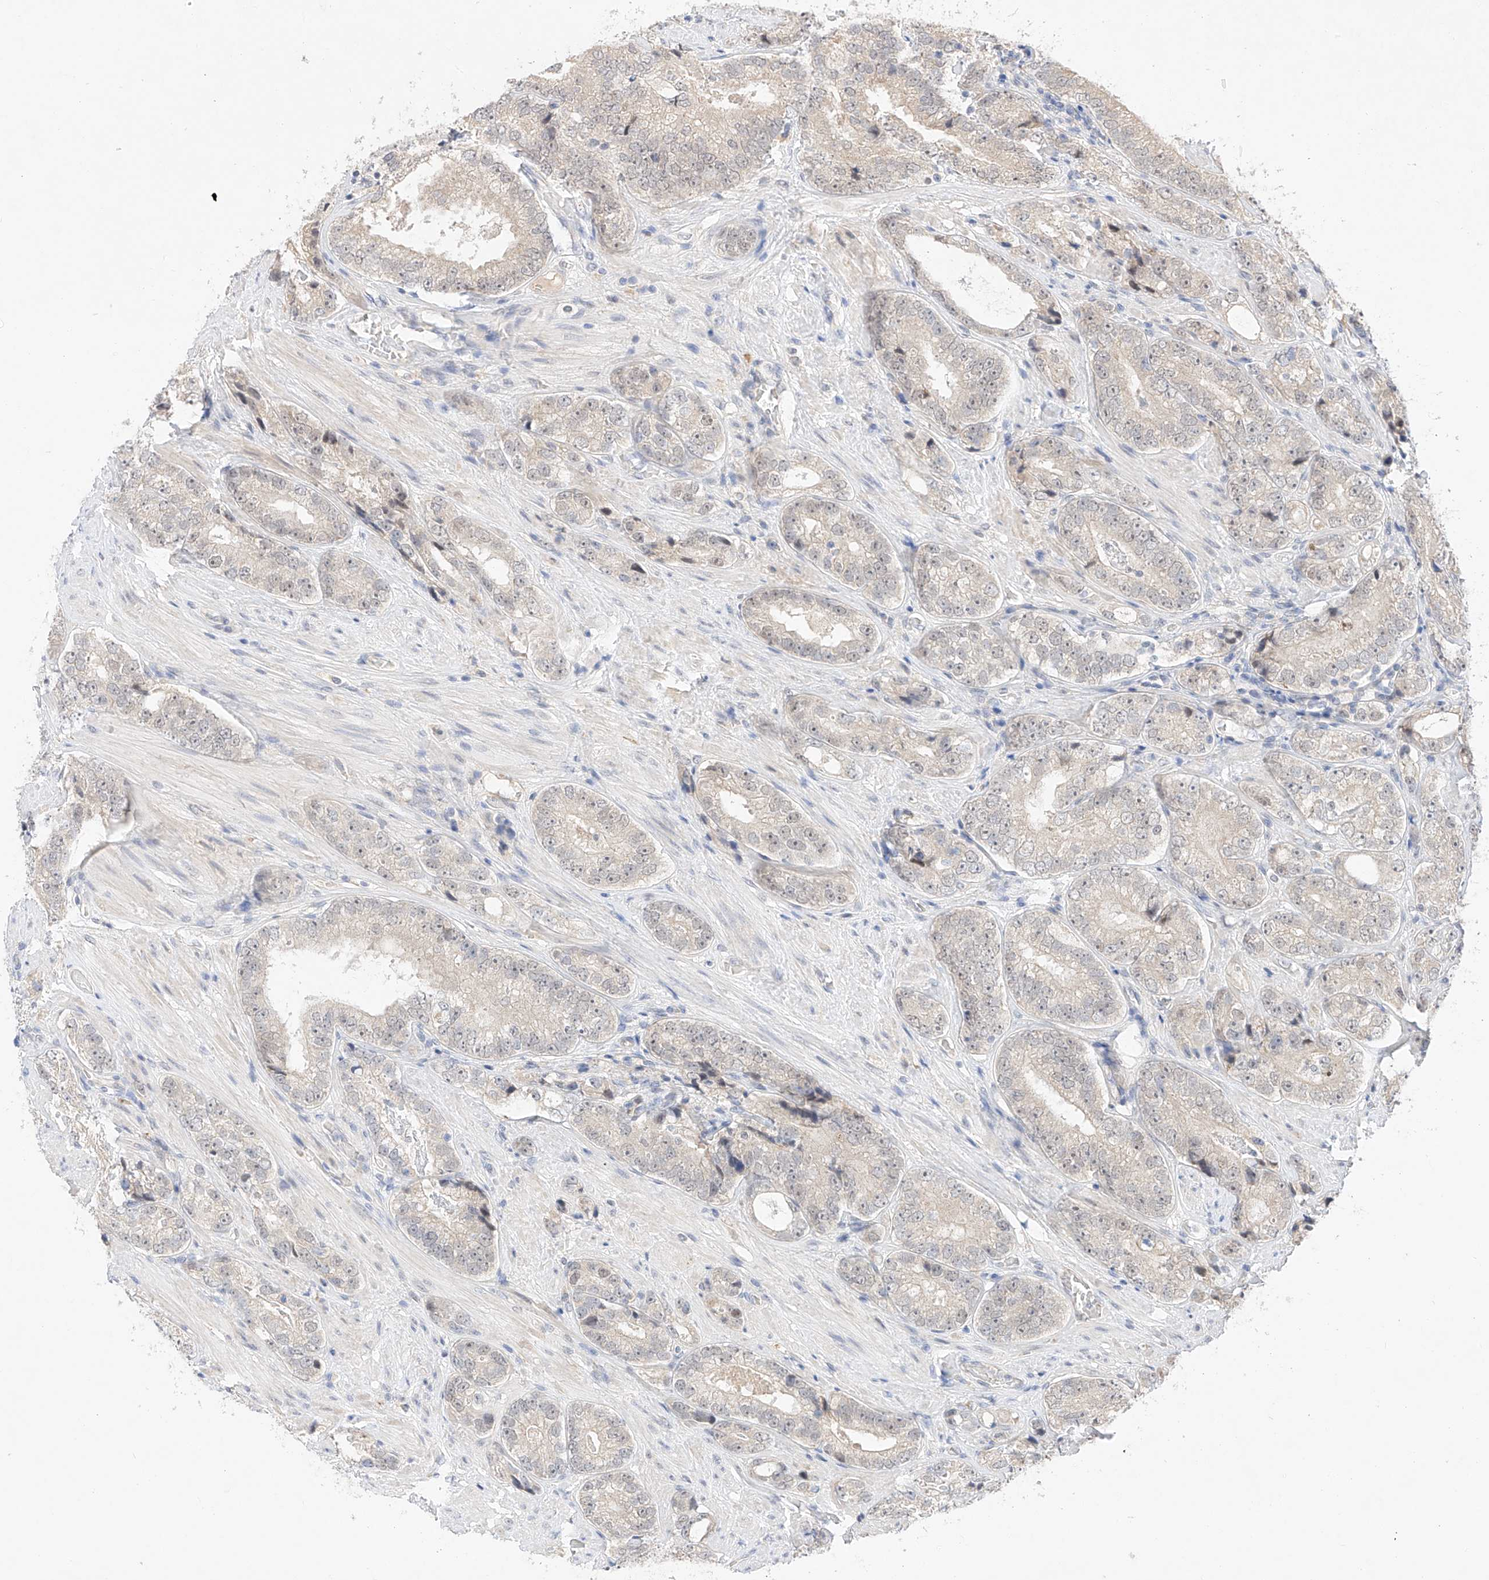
{"staining": {"intensity": "negative", "quantity": "none", "location": "none"}, "tissue": "prostate cancer", "cell_type": "Tumor cells", "image_type": "cancer", "snomed": [{"axis": "morphology", "description": "Adenocarcinoma, High grade"}, {"axis": "topography", "description": "Prostate"}], "caption": "DAB immunohistochemical staining of prostate cancer demonstrates no significant positivity in tumor cells. The staining was performed using DAB to visualize the protein expression in brown, while the nuclei were stained in blue with hematoxylin (Magnification: 20x).", "gene": "IL22RA2", "patient": {"sex": "male", "age": 56}}